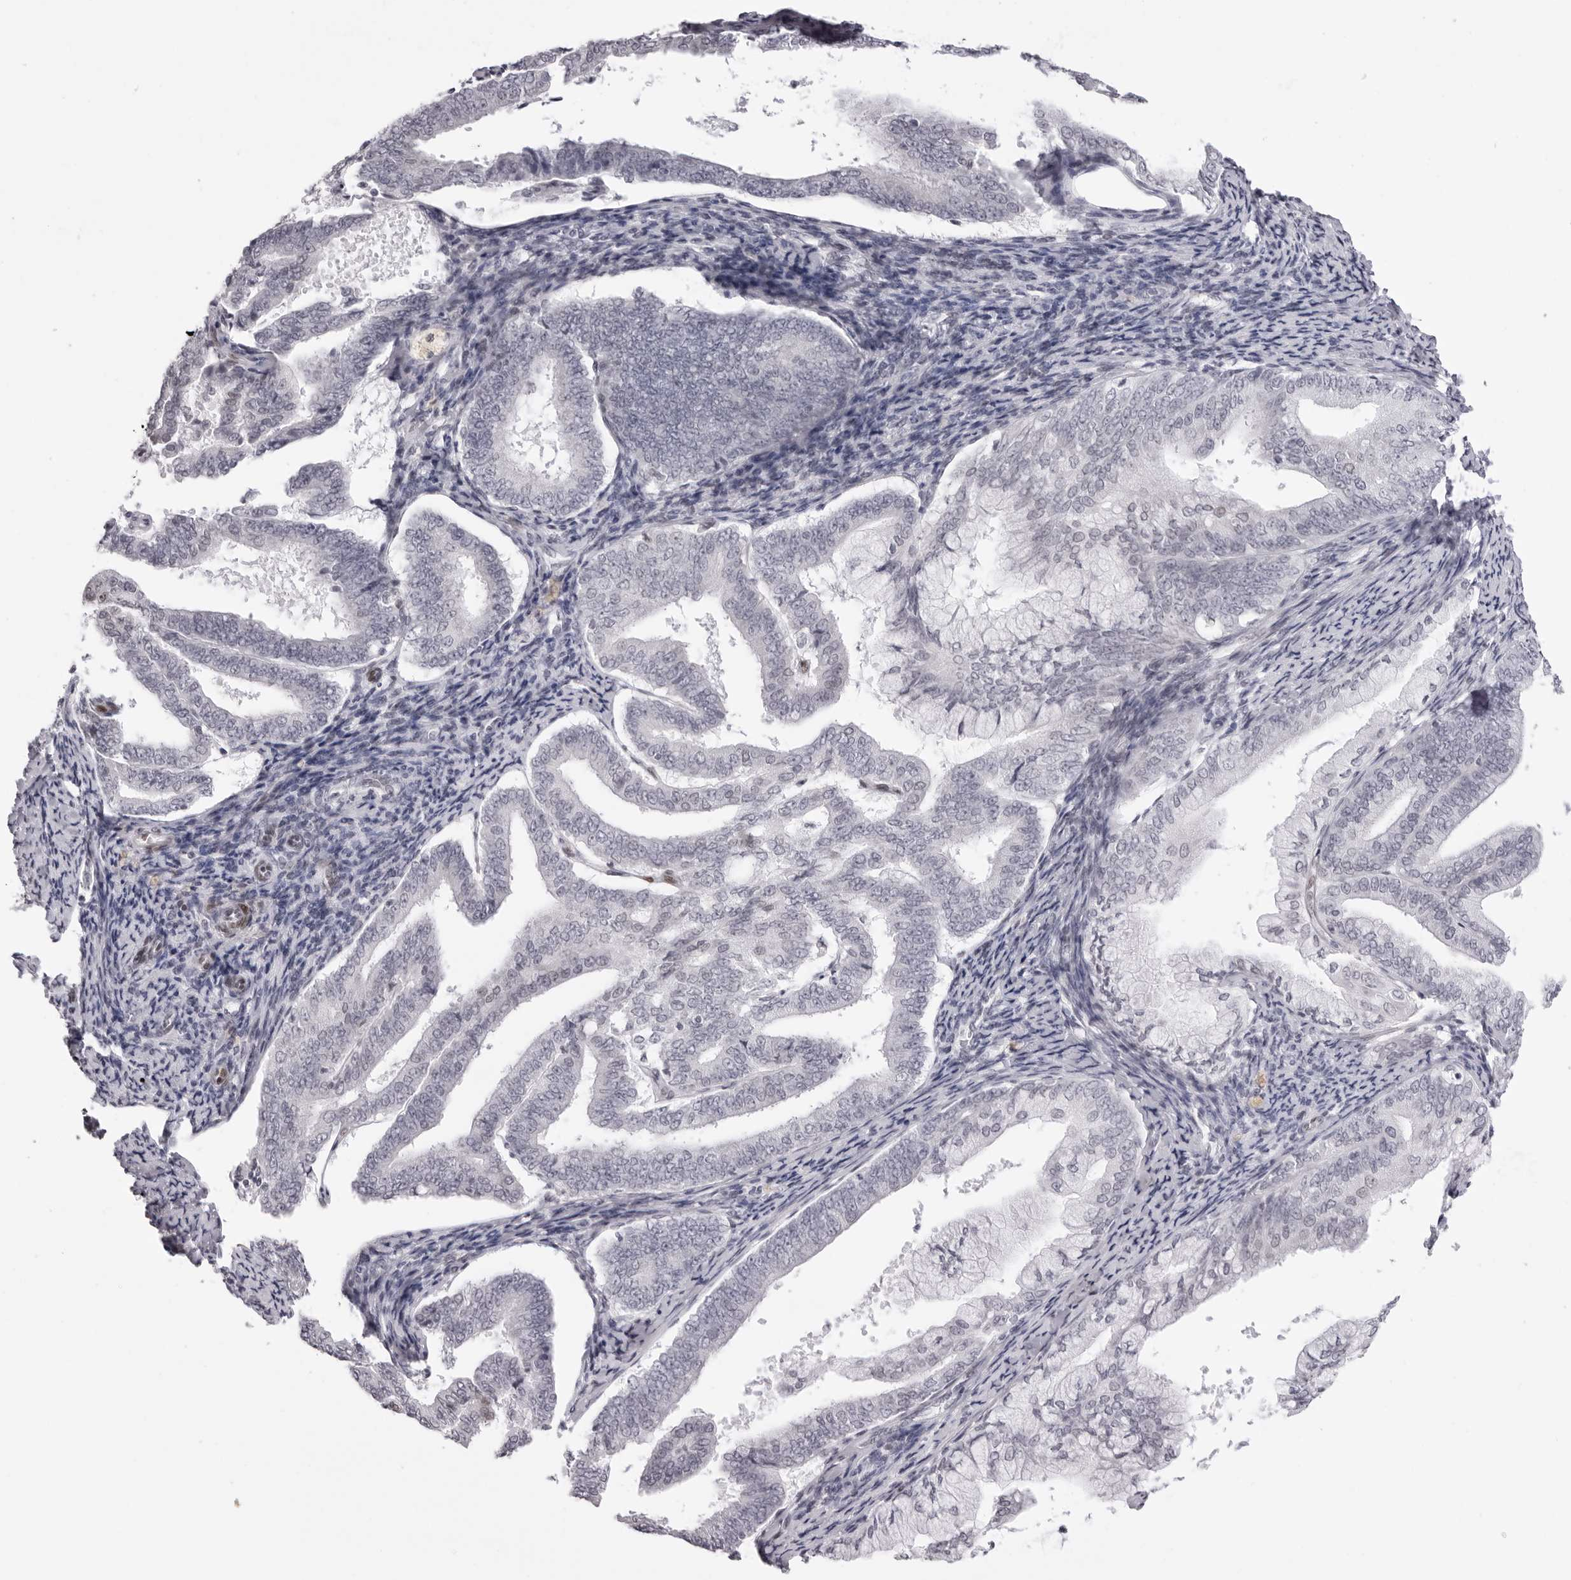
{"staining": {"intensity": "negative", "quantity": "none", "location": "none"}, "tissue": "endometrial cancer", "cell_type": "Tumor cells", "image_type": "cancer", "snomed": [{"axis": "morphology", "description": "Adenocarcinoma, NOS"}, {"axis": "topography", "description": "Endometrium"}], "caption": "A histopathology image of endometrial adenocarcinoma stained for a protein demonstrates no brown staining in tumor cells.", "gene": "MAFK", "patient": {"sex": "female", "age": 63}}